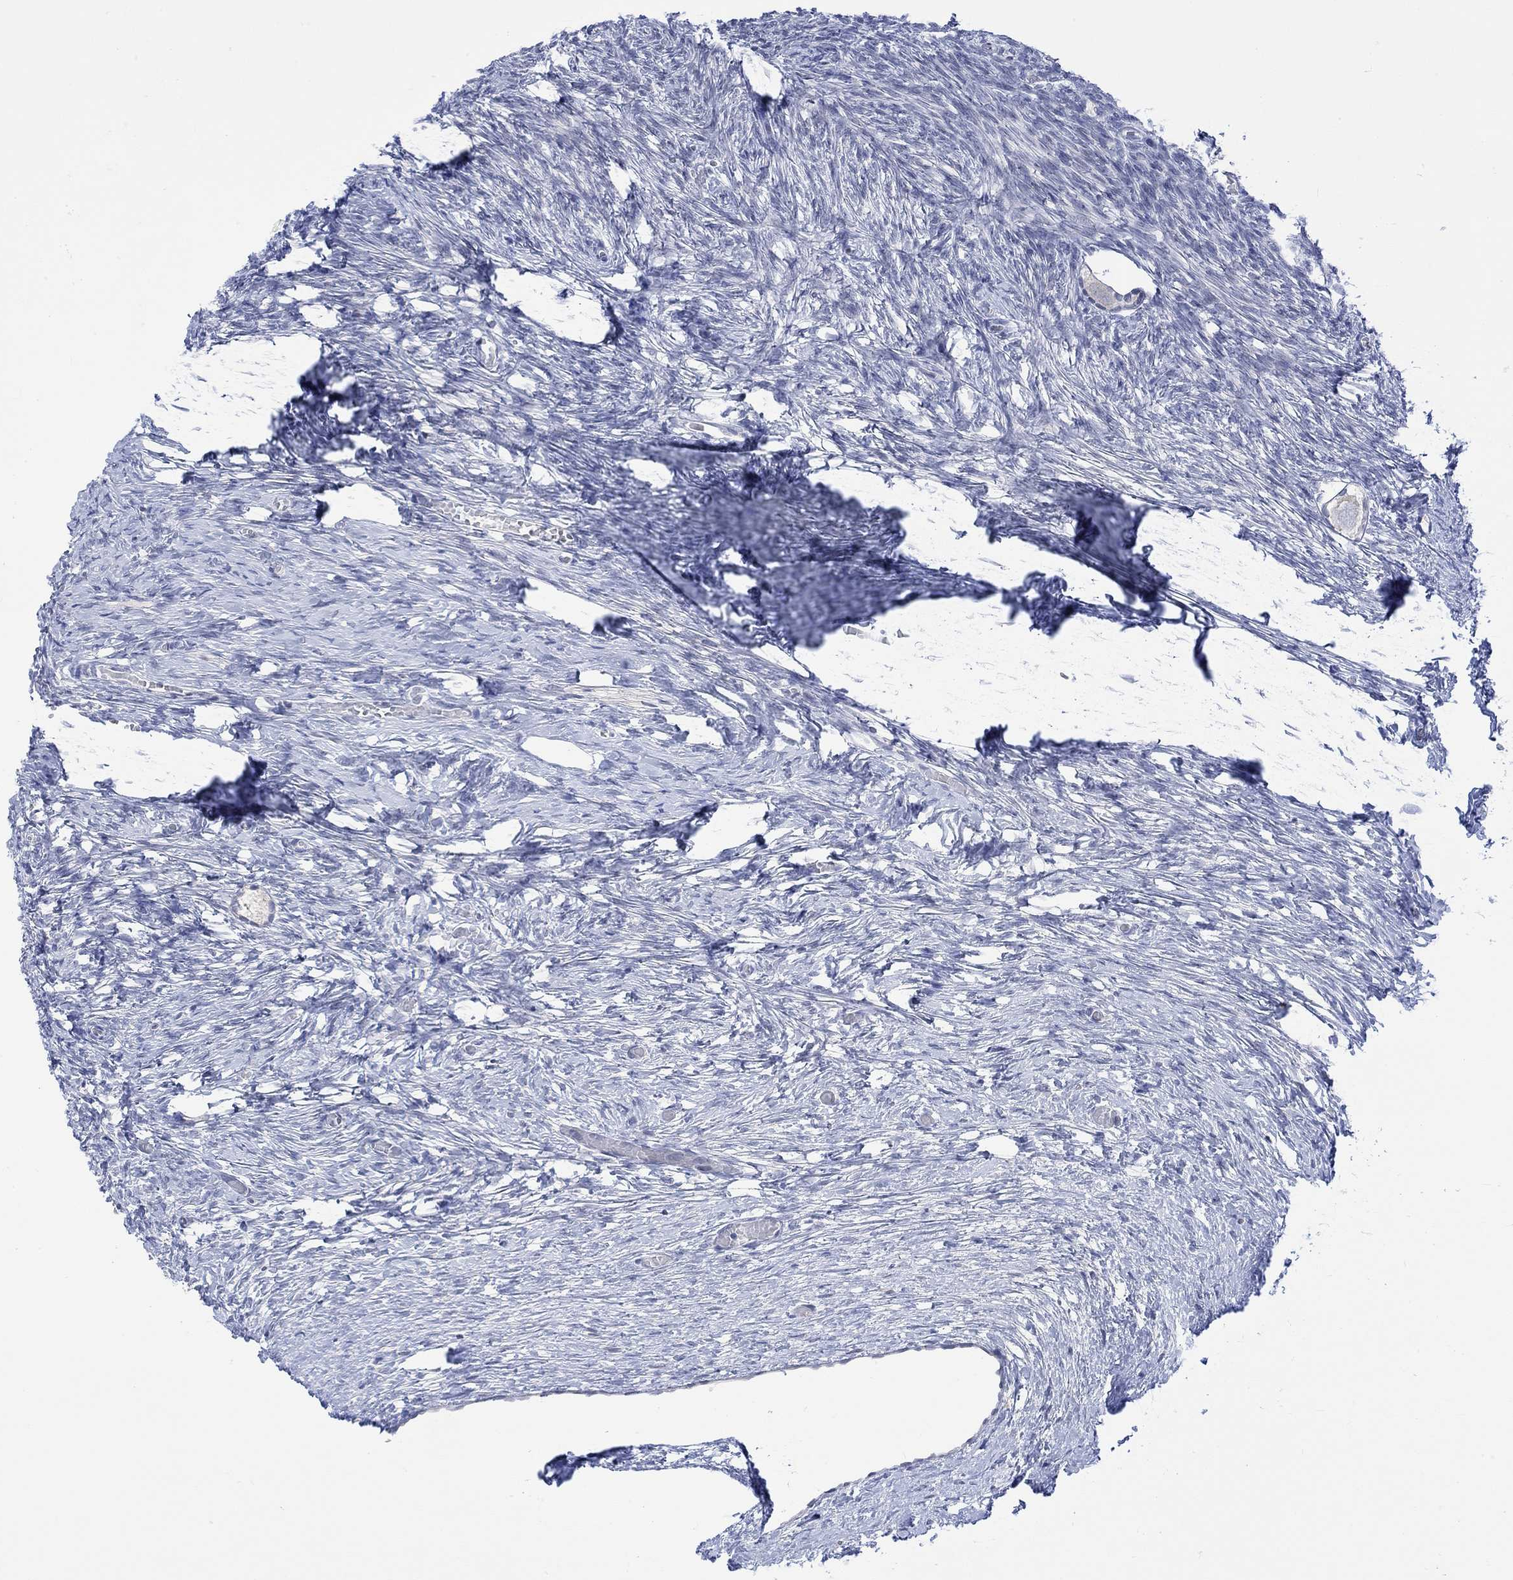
{"staining": {"intensity": "negative", "quantity": "none", "location": "none"}, "tissue": "ovary", "cell_type": "Follicle cells", "image_type": "normal", "snomed": [{"axis": "morphology", "description": "Normal tissue, NOS"}, {"axis": "topography", "description": "Ovary"}], "caption": "A micrograph of human ovary is negative for staining in follicle cells. (DAB (3,3'-diaminobenzidine) immunohistochemistry (IHC) visualized using brightfield microscopy, high magnification).", "gene": "DCX", "patient": {"sex": "female", "age": 27}}